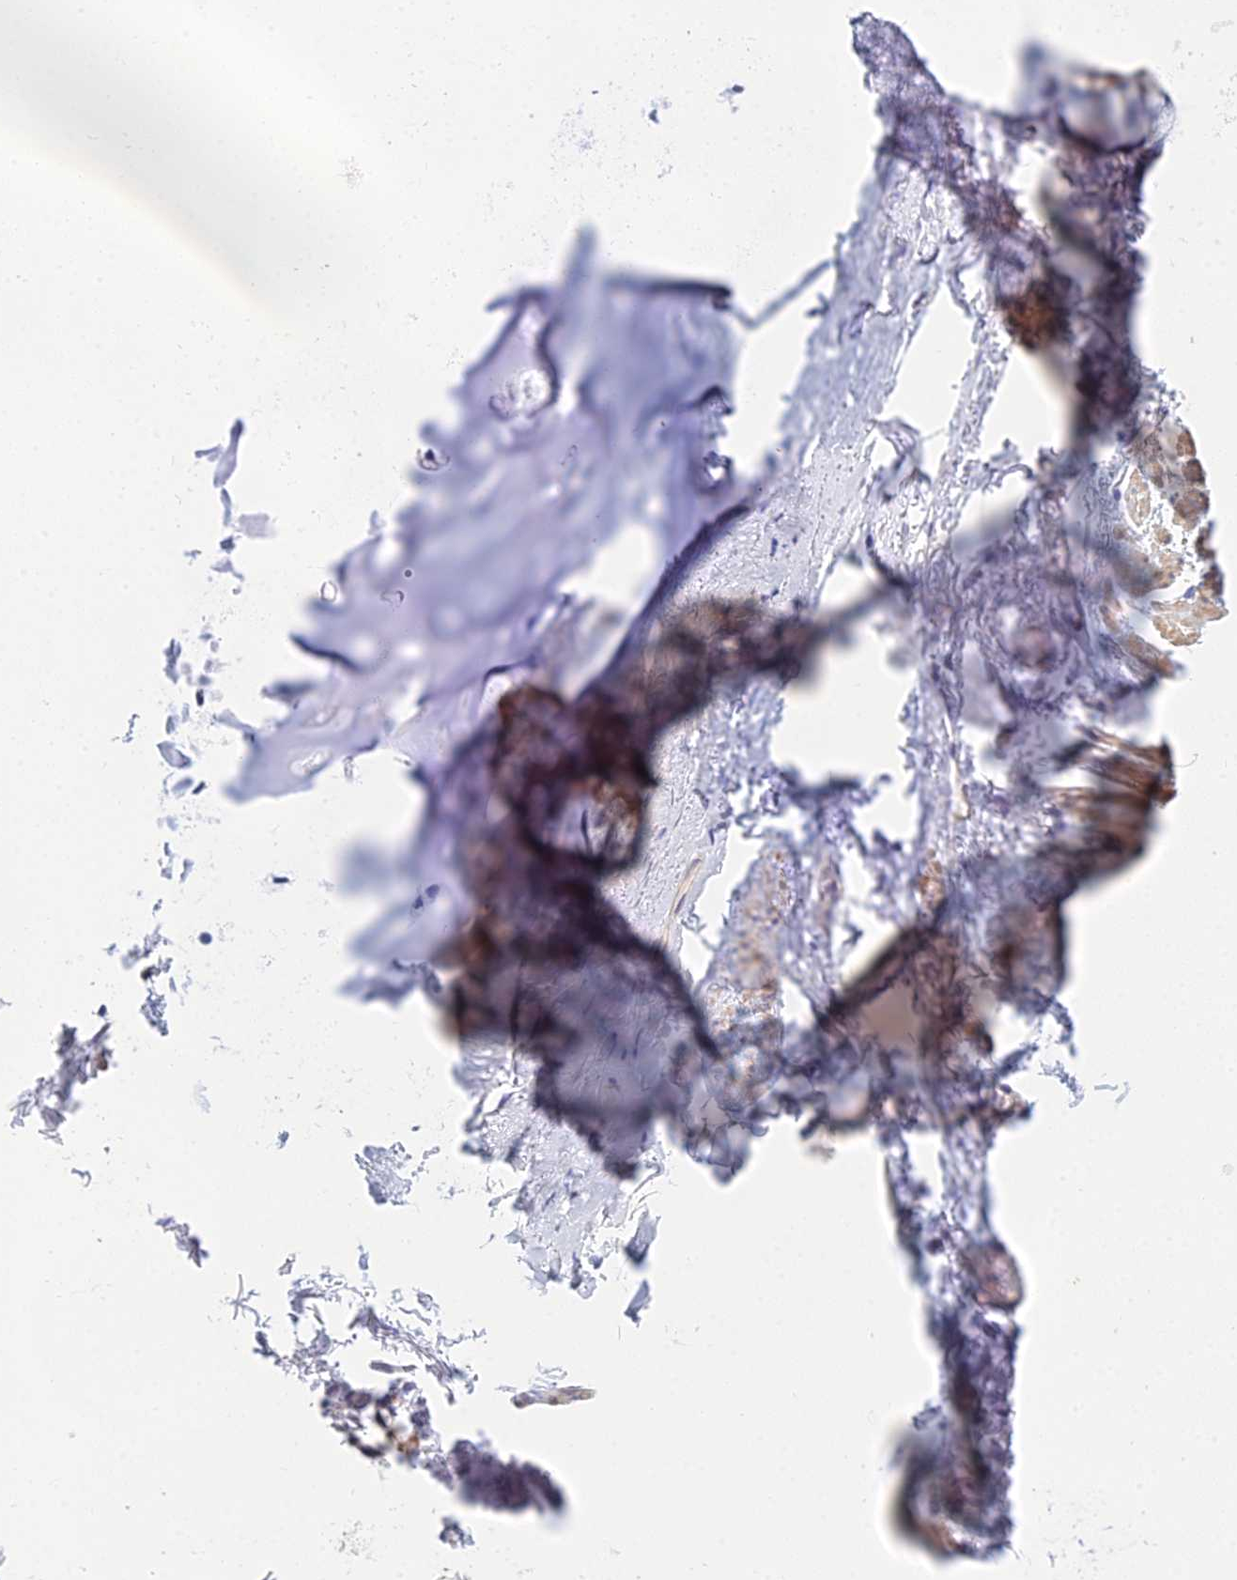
{"staining": {"intensity": "negative", "quantity": "none", "location": "none"}, "tissue": "adipose tissue", "cell_type": "Adipocytes", "image_type": "normal", "snomed": [{"axis": "morphology", "description": "Normal tissue, NOS"}, {"axis": "topography", "description": "Cartilage tissue"}, {"axis": "topography", "description": "Bronchus"}], "caption": "Protein analysis of normal adipose tissue demonstrates no significant expression in adipocytes.", "gene": "PRR13", "patient": {"sex": "female", "age": 73}}